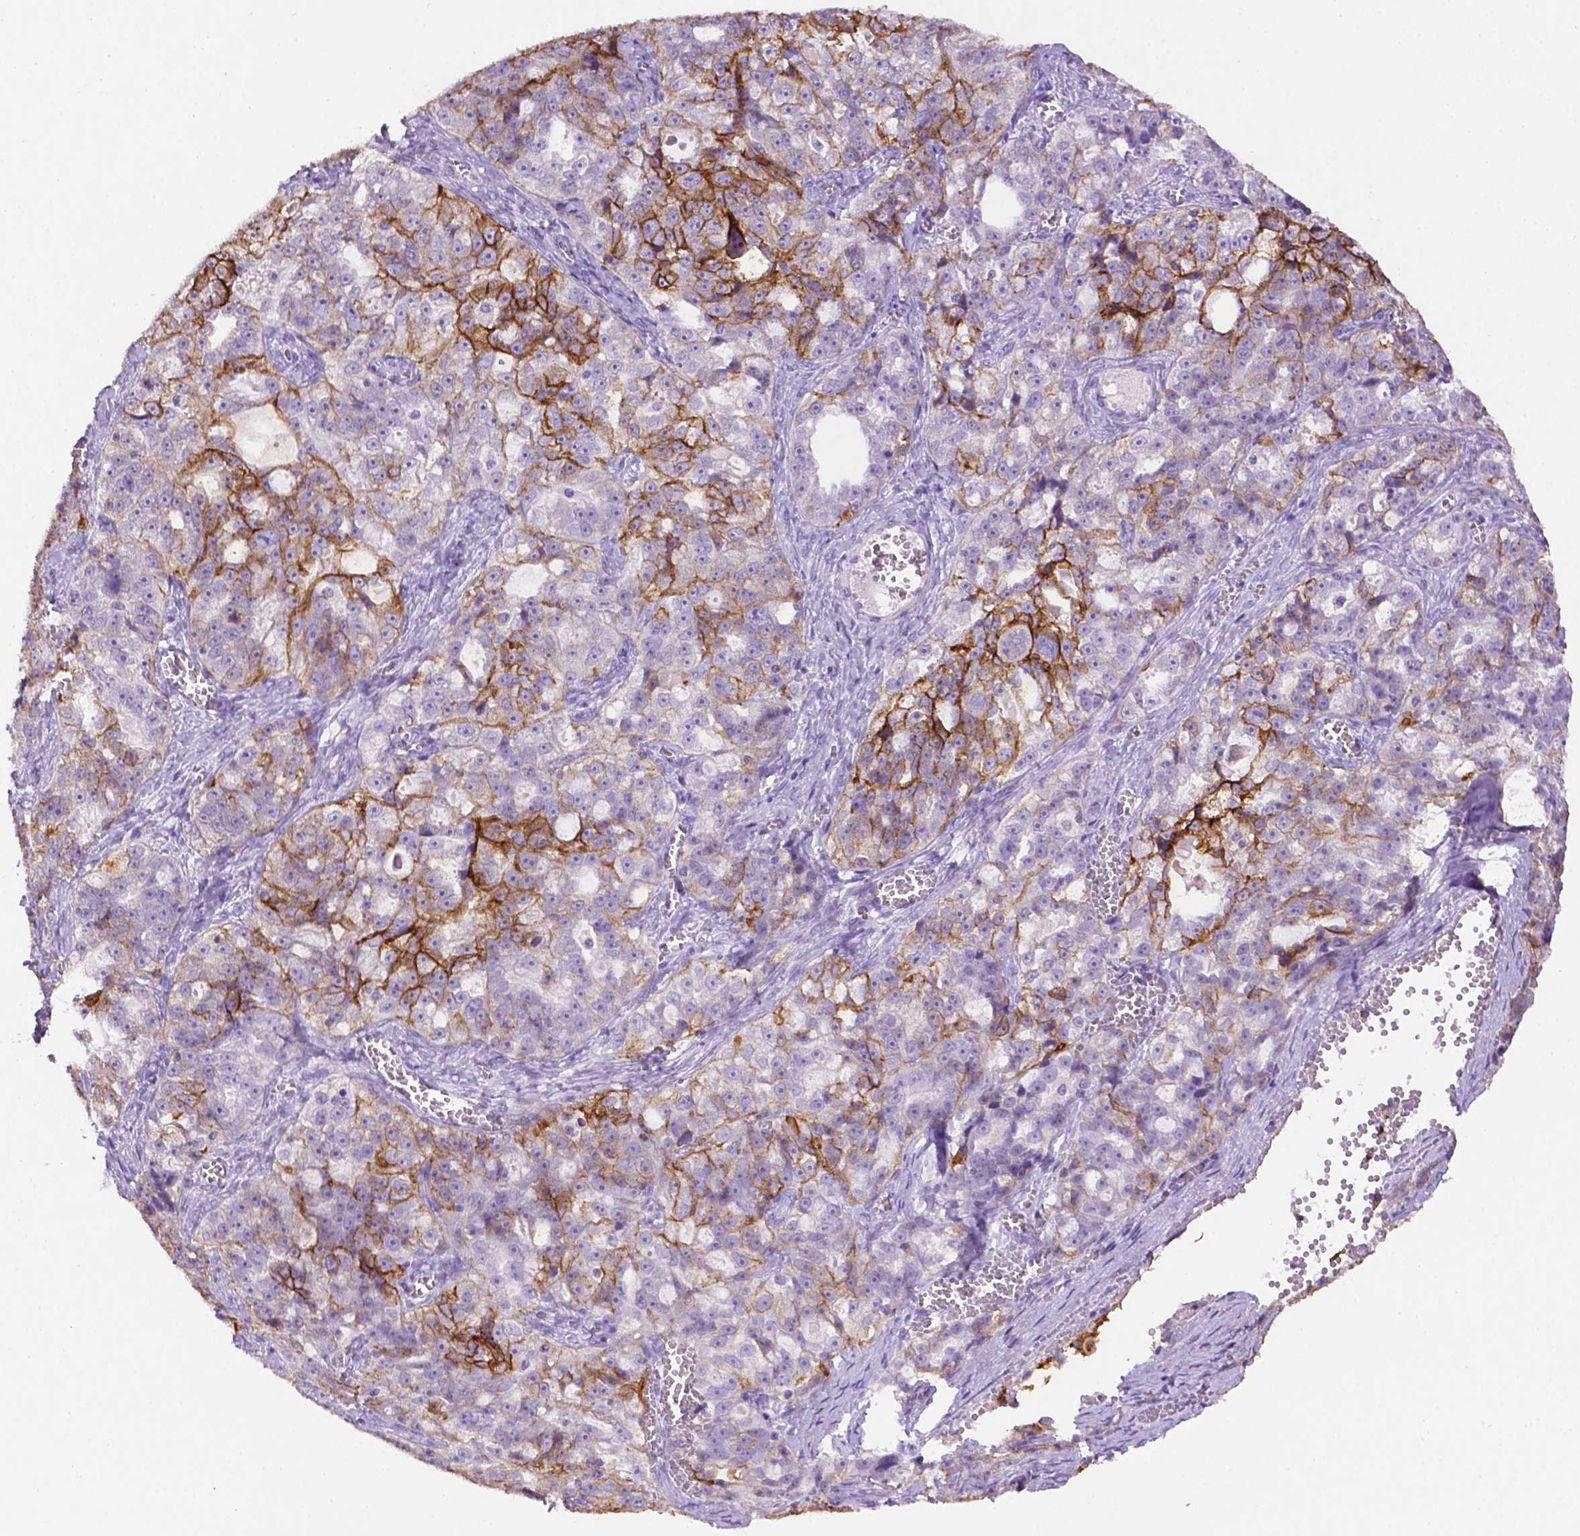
{"staining": {"intensity": "strong", "quantity": "25%-75%", "location": "cytoplasmic/membranous"}, "tissue": "ovarian cancer", "cell_type": "Tumor cells", "image_type": "cancer", "snomed": [{"axis": "morphology", "description": "Cystadenocarcinoma, serous, NOS"}, {"axis": "topography", "description": "Ovary"}], "caption": "A histopathology image of human ovarian cancer stained for a protein shows strong cytoplasmic/membranous brown staining in tumor cells.", "gene": "TACSTD2", "patient": {"sex": "female", "age": 51}}